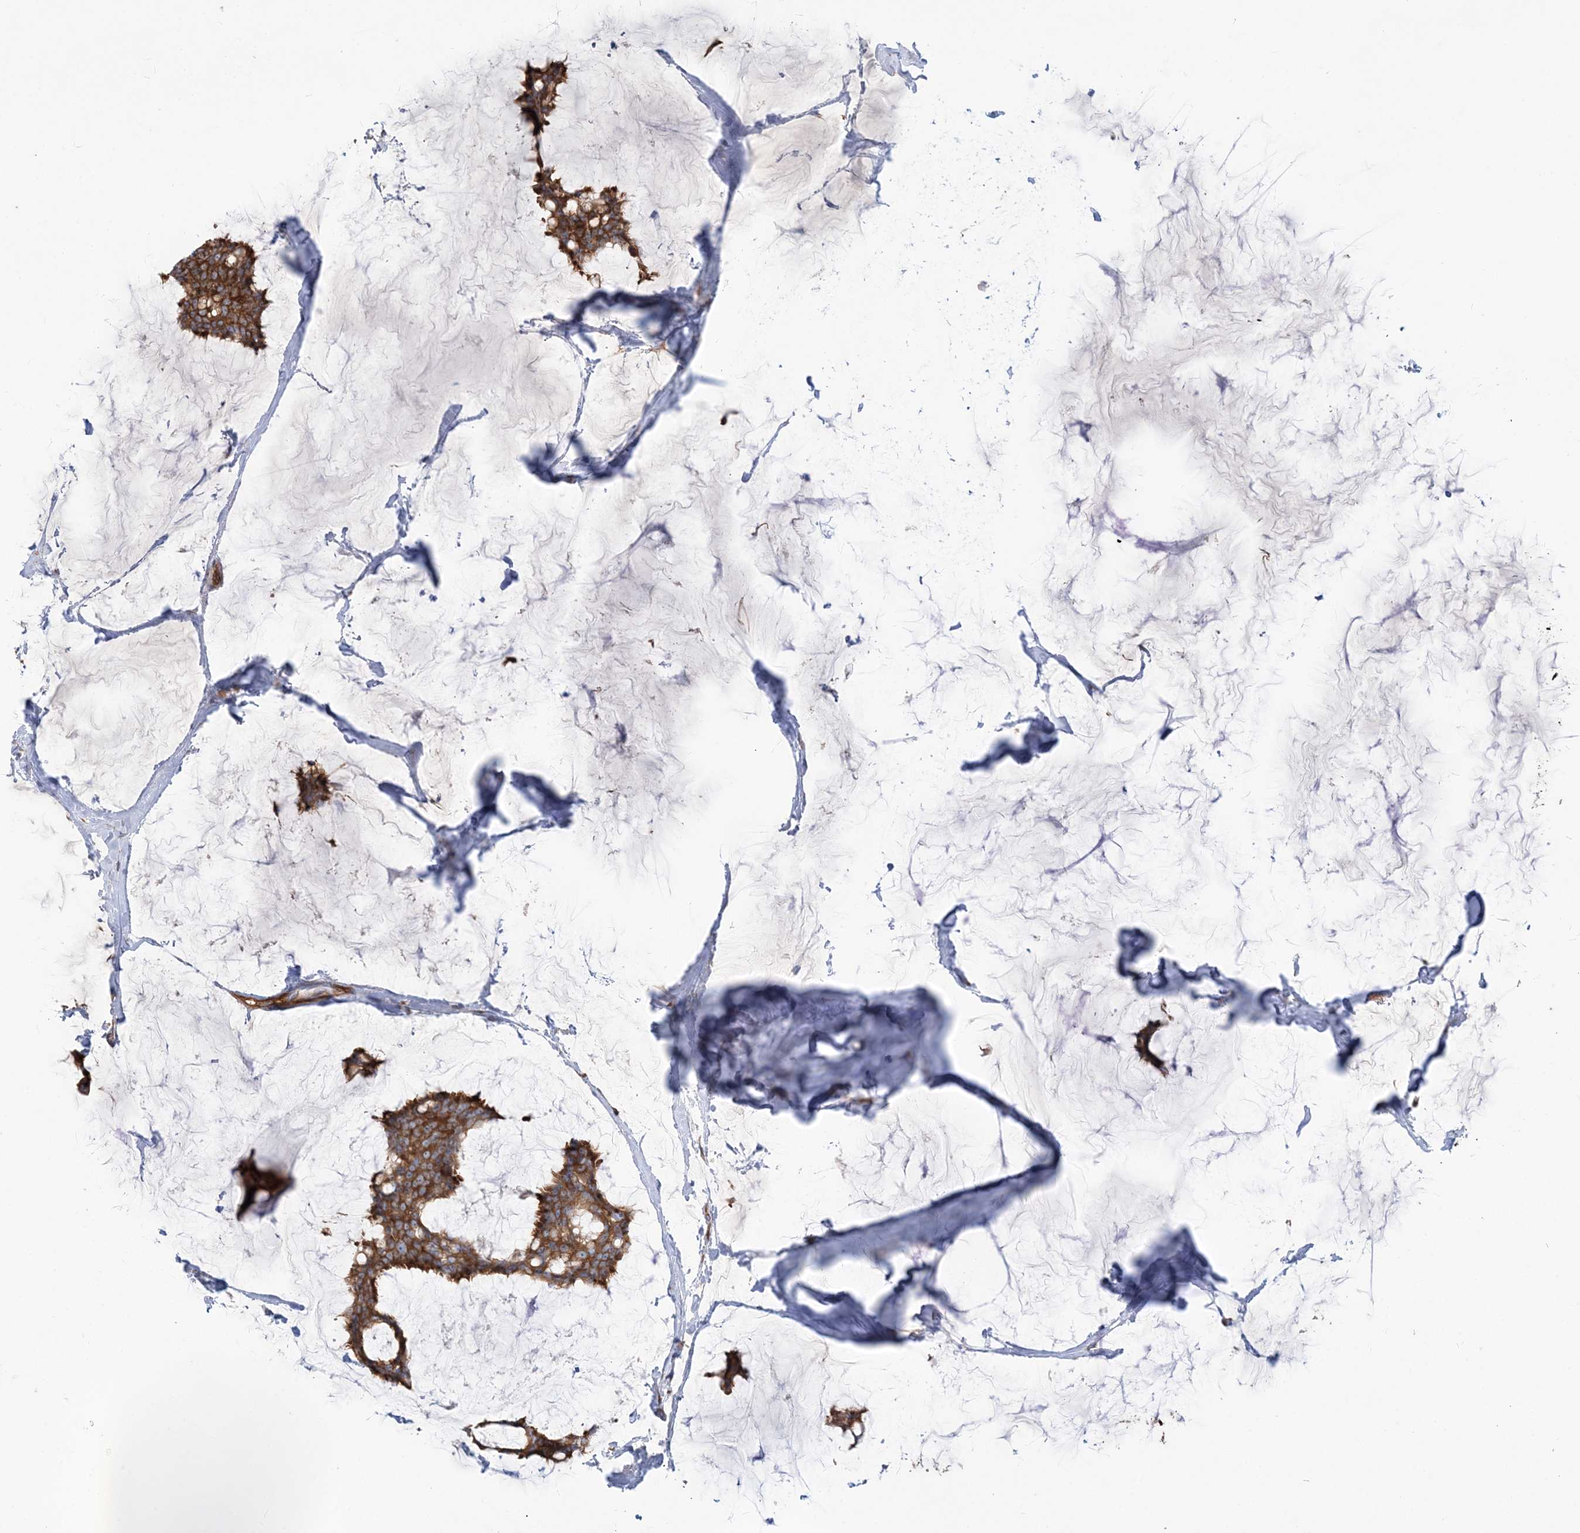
{"staining": {"intensity": "moderate", "quantity": ">75%", "location": "cytoplasmic/membranous"}, "tissue": "breast cancer", "cell_type": "Tumor cells", "image_type": "cancer", "snomed": [{"axis": "morphology", "description": "Duct carcinoma"}, {"axis": "topography", "description": "Breast"}], "caption": "This micrograph shows invasive ductal carcinoma (breast) stained with immunohistochemistry (IHC) to label a protein in brown. The cytoplasmic/membranous of tumor cells show moderate positivity for the protein. Nuclei are counter-stained blue.", "gene": "TBC1D5", "patient": {"sex": "female", "age": 93}}